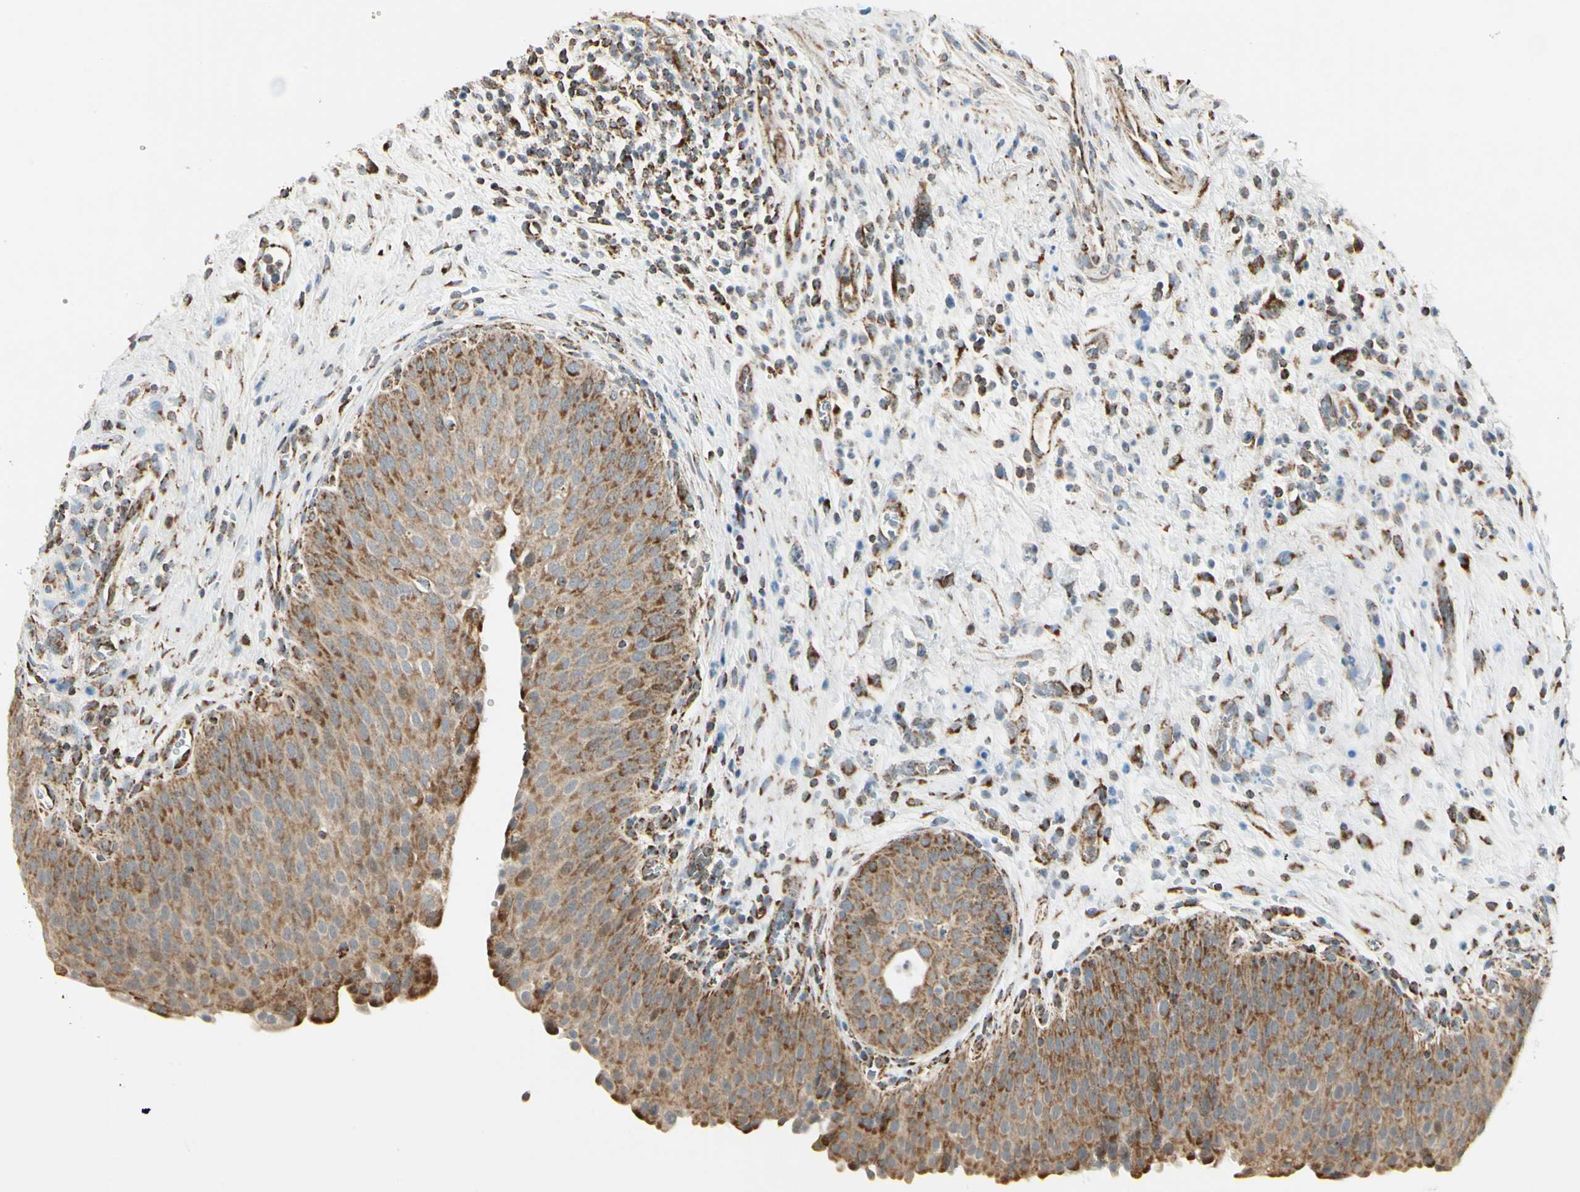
{"staining": {"intensity": "strong", "quantity": ">75%", "location": "cytoplasmic/membranous"}, "tissue": "urinary bladder", "cell_type": "Urothelial cells", "image_type": "normal", "snomed": [{"axis": "morphology", "description": "Normal tissue, NOS"}, {"axis": "morphology", "description": "Dysplasia, NOS"}, {"axis": "topography", "description": "Urinary bladder"}], "caption": "Protein staining exhibits strong cytoplasmic/membranous expression in approximately >75% of urothelial cells in normal urinary bladder.", "gene": "ANKS6", "patient": {"sex": "male", "age": 35}}